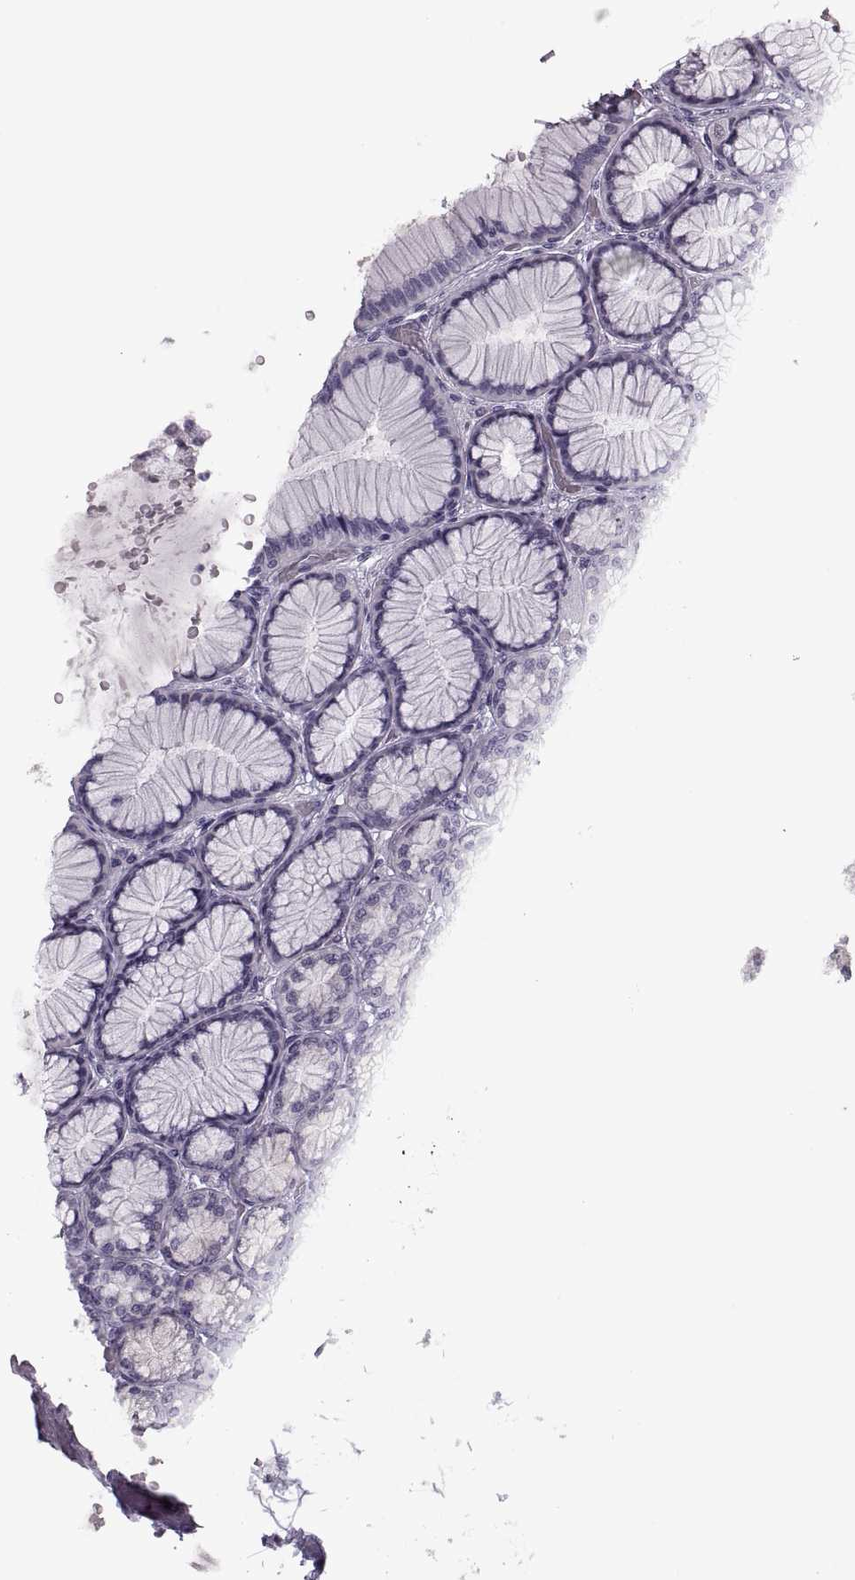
{"staining": {"intensity": "negative", "quantity": "none", "location": "none"}, "tissue": "stomach", "cell_type": "Glandular cells", "image_type": "normal", "snomed": [{"axis": "morphology", "description": "Normal tissue, NOS"}, {"axis": "morphology", "description": "Adenocarcinoma, NOS"}, {"axis": "morphology", "description": "Adenocarcinoma, High grade"}, {"axis": "topography", "description": "Stomach, upper"}, {"axis": "topography", "description": "Stomach"}], "caption": "Human stomach stained for a protein using IHC exhibits no staining in glandular cells.", "gene": "PAGE2B", "patient": {"sex": "female", "age": 65}}